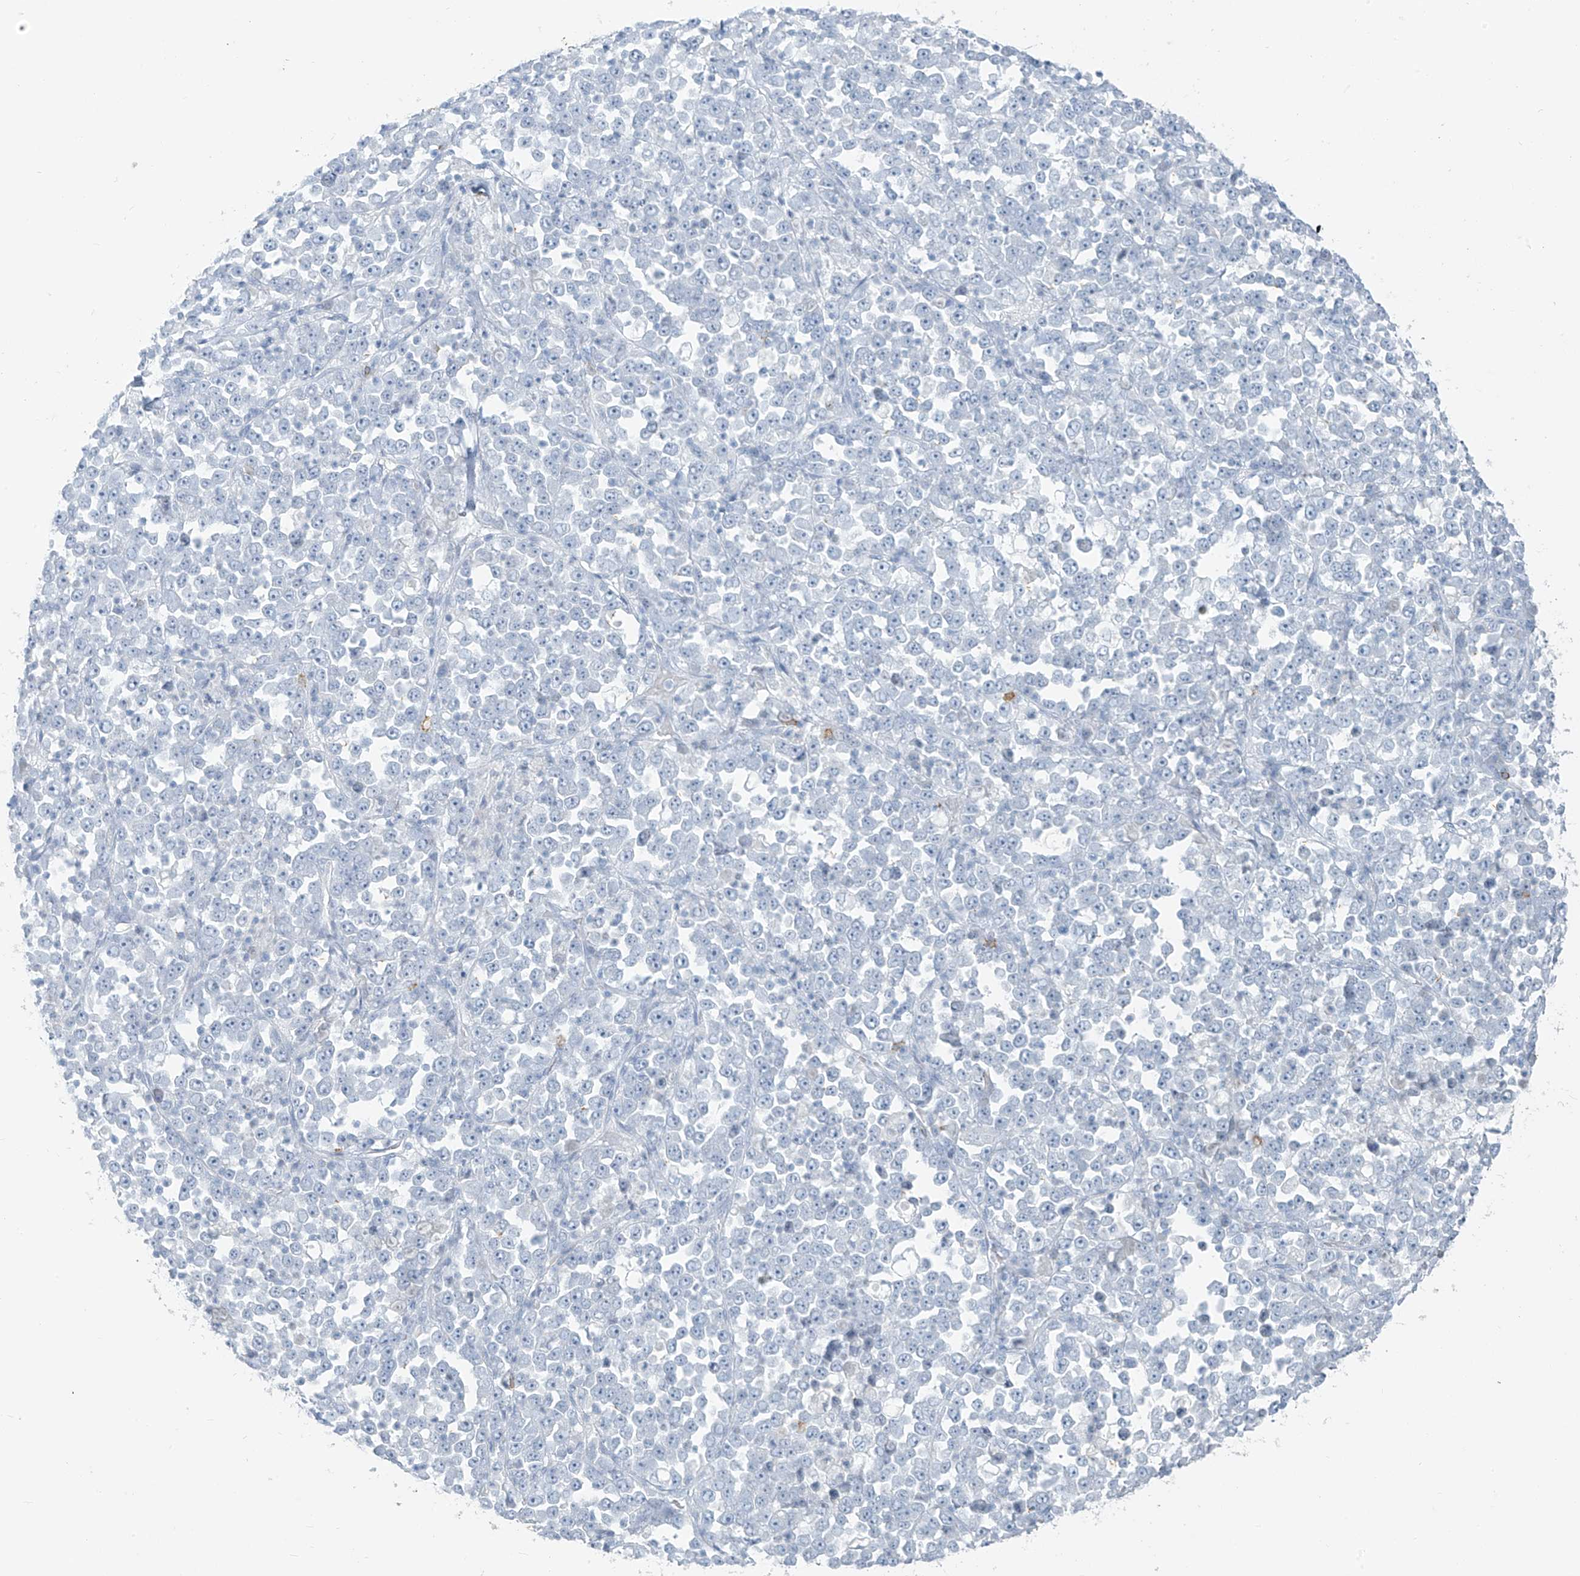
{"staining": {"intensity": "negative", "quantity": "none", "location": "none"}, "tissue": "stomach cancer", "cell_type": "Tumor cells", "image_type": "cancer", "snomed": [{"axis": "morphology", "description": "Normal tissue, NOS"}, {"axis": "morphology", "description": "Adenocarcinoma, NOS"}, {"axis": "topography", "description": "Stomach, upper"}, {"axis": "topography", "description": "Stomach"}], "caption": "IHC micrograph of neoplastic tissue: adenocarcinoma (stomach) stained with DAB (3,3'-diaminobenzidine) demonstrates no significant protein positivity in tumor cells.", "gene": "CX3CR1", "patient": {"sex": "male", "age": 59}}